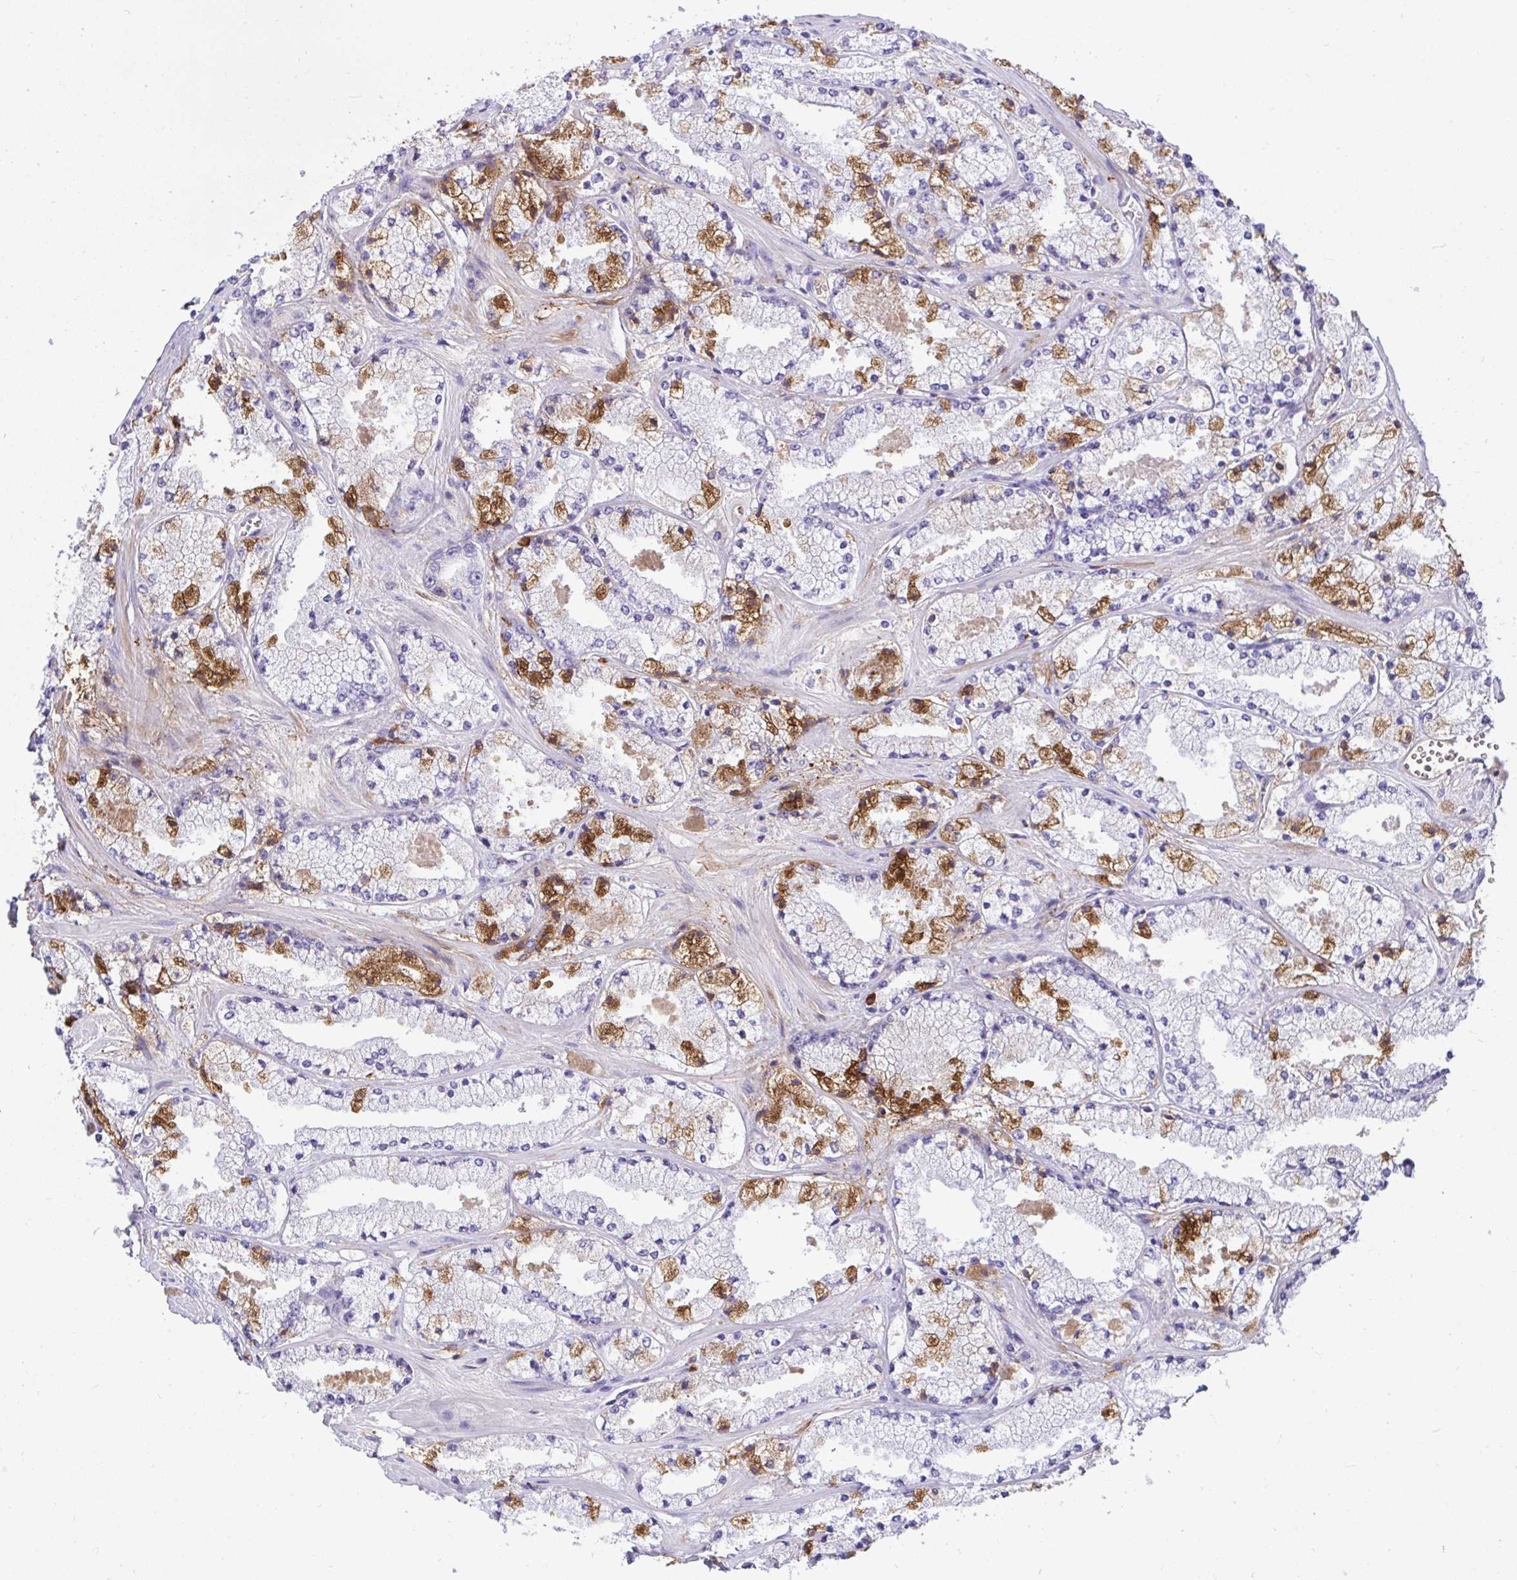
{"staining": {"intensity": "strong", "quantity": "<25%", "location": "cytoplasmic/membranous"}, "tissue": "prostate cancer", "cell_type": "Tumor cells", "image_type": "cancer", "snomed": [{"axis": "morphology", "description": "Adenocarcinoma, High grade"}, {"axis": "topography", "description": "Prostate"}], "caption": "DAB immunohistochemical staining of prostate cancer (adenocarcinoma (high-grade)) shows strong cytoplasmic/membranous protein positivity in about <25% of tumor cells. (Brightfield microscopy of DAB IHC at high magnification).", "gene": "F2", "patient": {"sex": "male", "age": 63}}